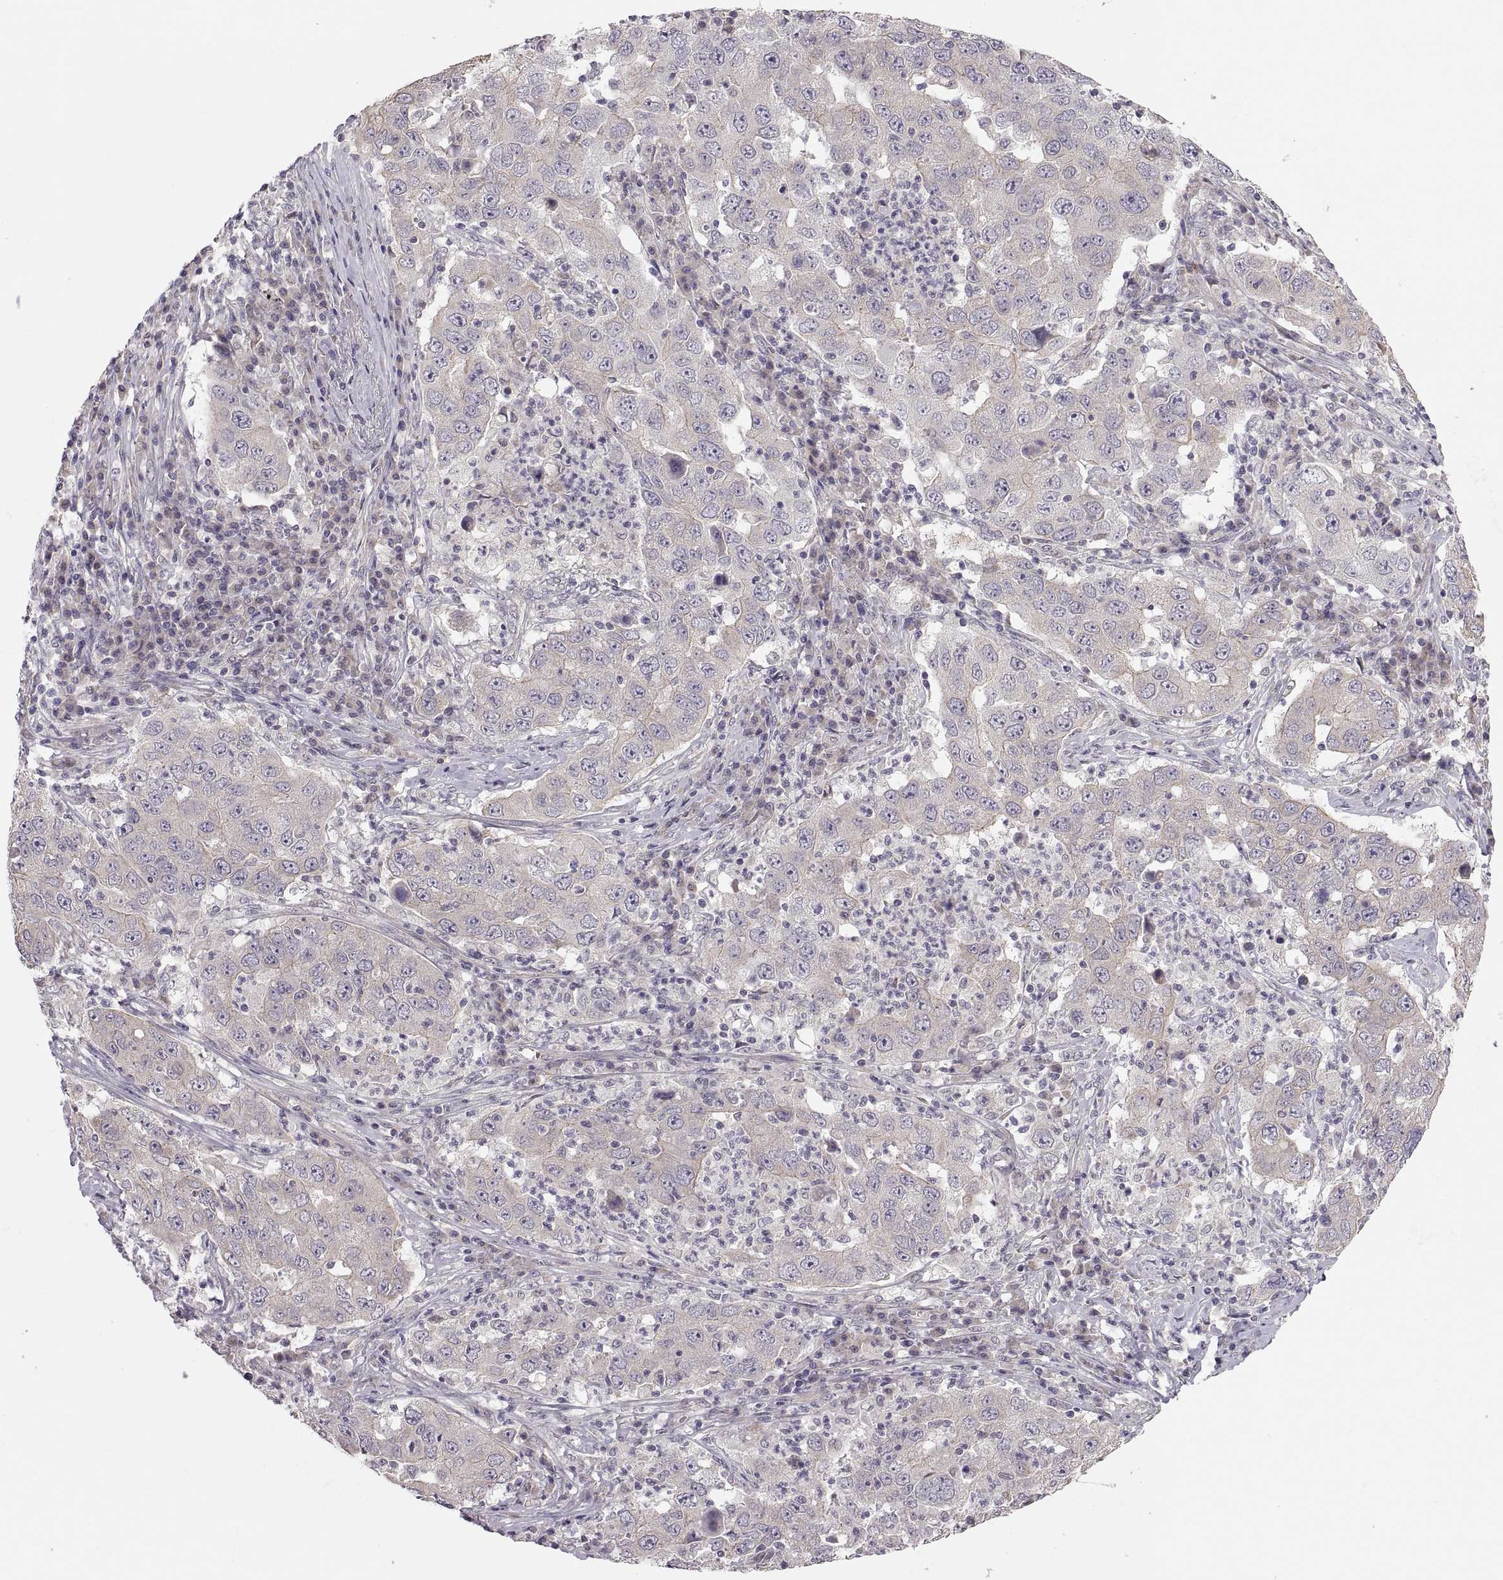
{"staining": {"intensity": "negative", "quantity": "none", "location": "none"}, "tissue": "lung cancer", "cell_type": "Tumor cells", "image_type": "cancer", "snomed": [{"axis": "morphology", "description": "Adenocarcinoma, NOS"}, {"axis": "topography", "description": "Lung"}], "caption": "IHC photomicrograph of human lung cancer (adenocarcinoma) stained for a protein (brown), which demonstrates no positivity in tumor cells.", "gene": "ACSBG2", "patient": {"sex": "male", "age": 73}}